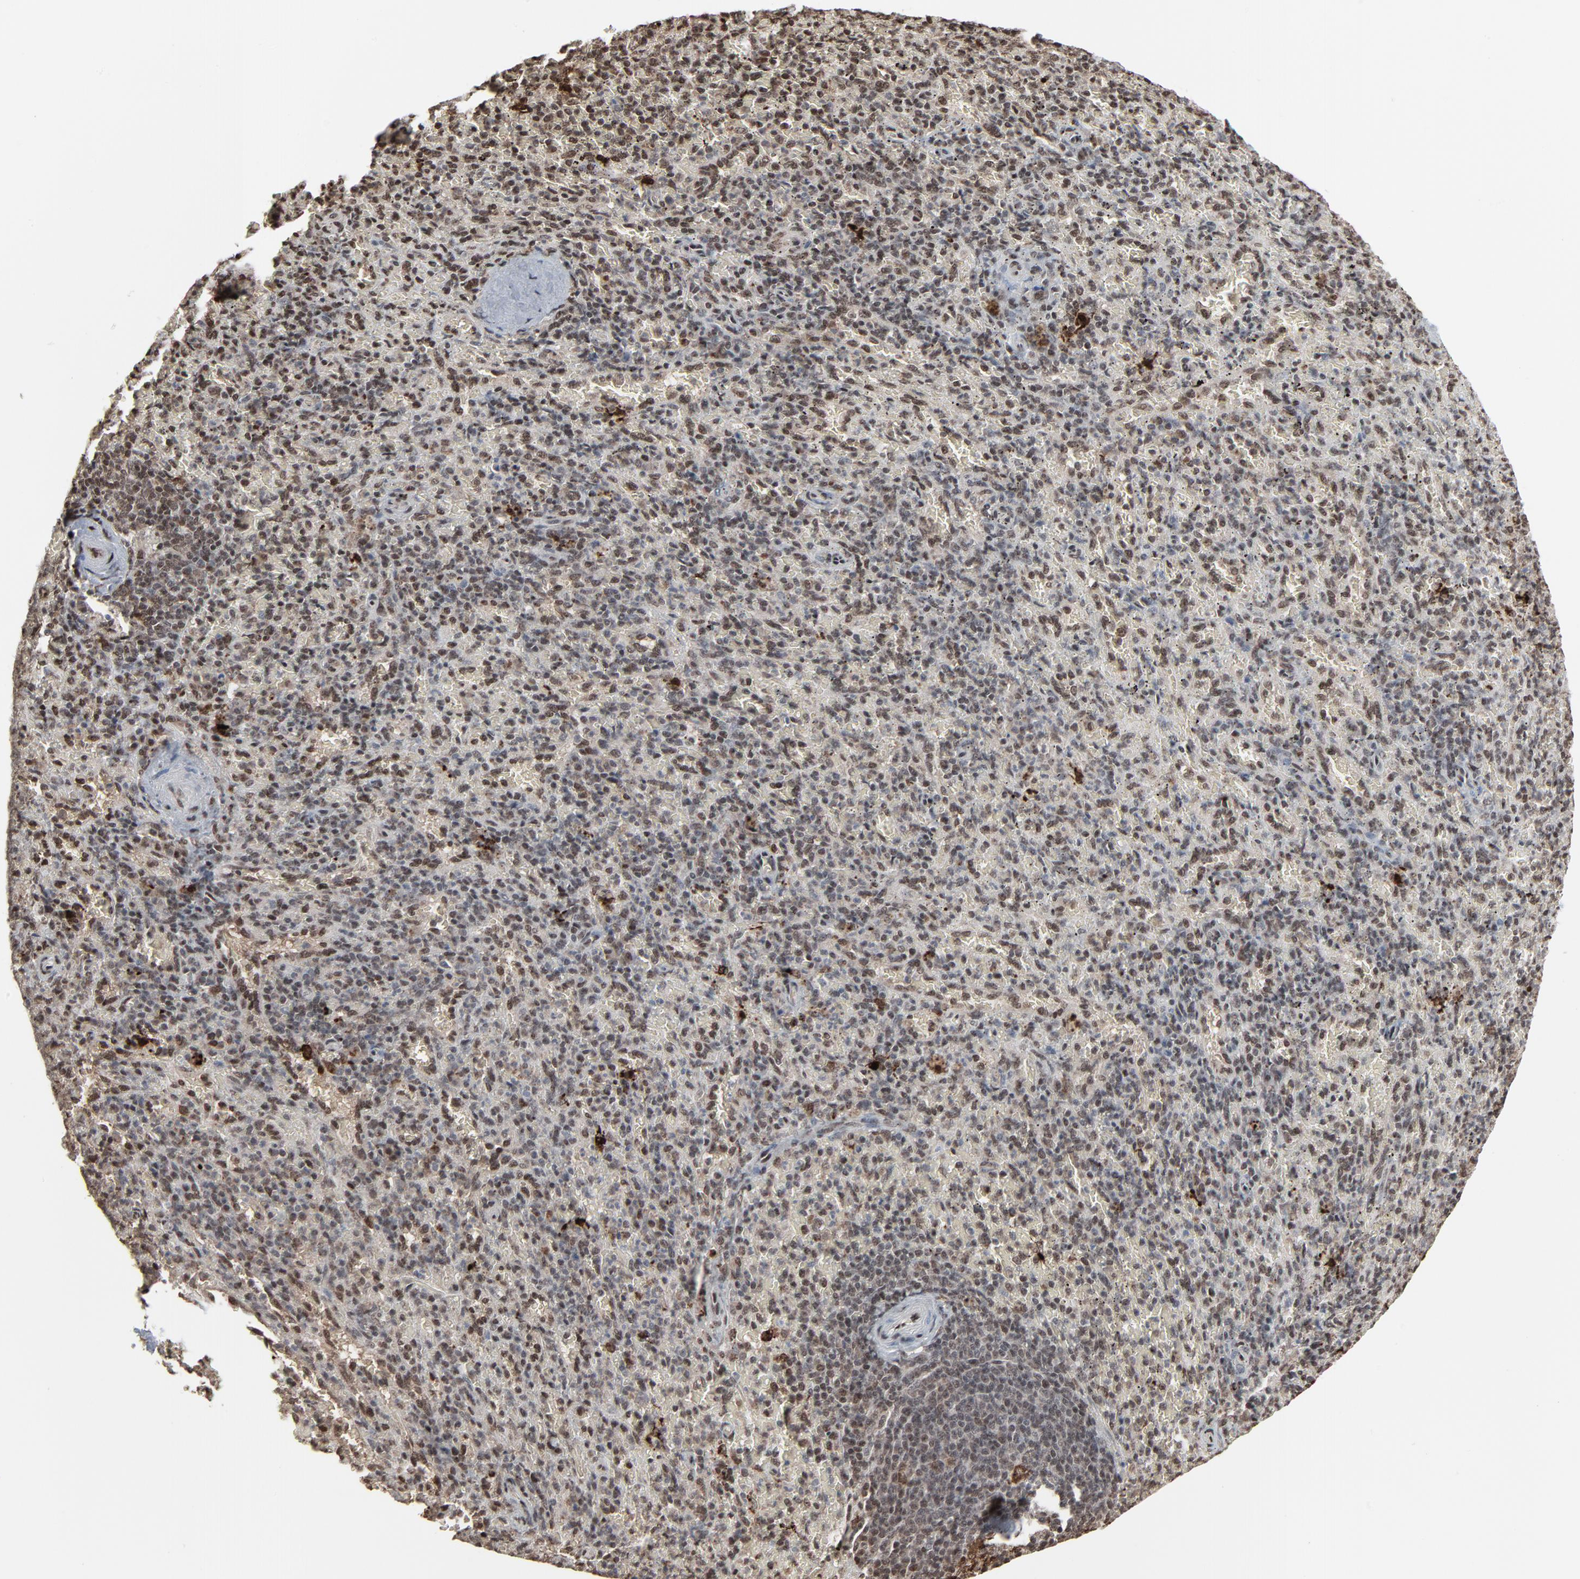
{"staining": {"intensity": "moderate", "quantity": "25%-75%", "location": "nuclear"}, "tissue": "spleen", "cell_type": "Cells in red pulp", "image_type": "normal", "snomed": [{"axis": "morphology", "description": "Normal tissue, NOS"}, {"axis": "topography", "description": "Spleen"}], "caption": "Protein staining of unremarkable spleen displays moderate nuclear positivity in approximately 25%-75% of cells in red pulp. Using DAB (3,3'-diaminobenzidine) (brown) and hematoxylin (blue) stains, captured at high magnification using brightfield microscopy.", "gene": "MEIS2", "patient": {"sex": "female", "age": 43}}